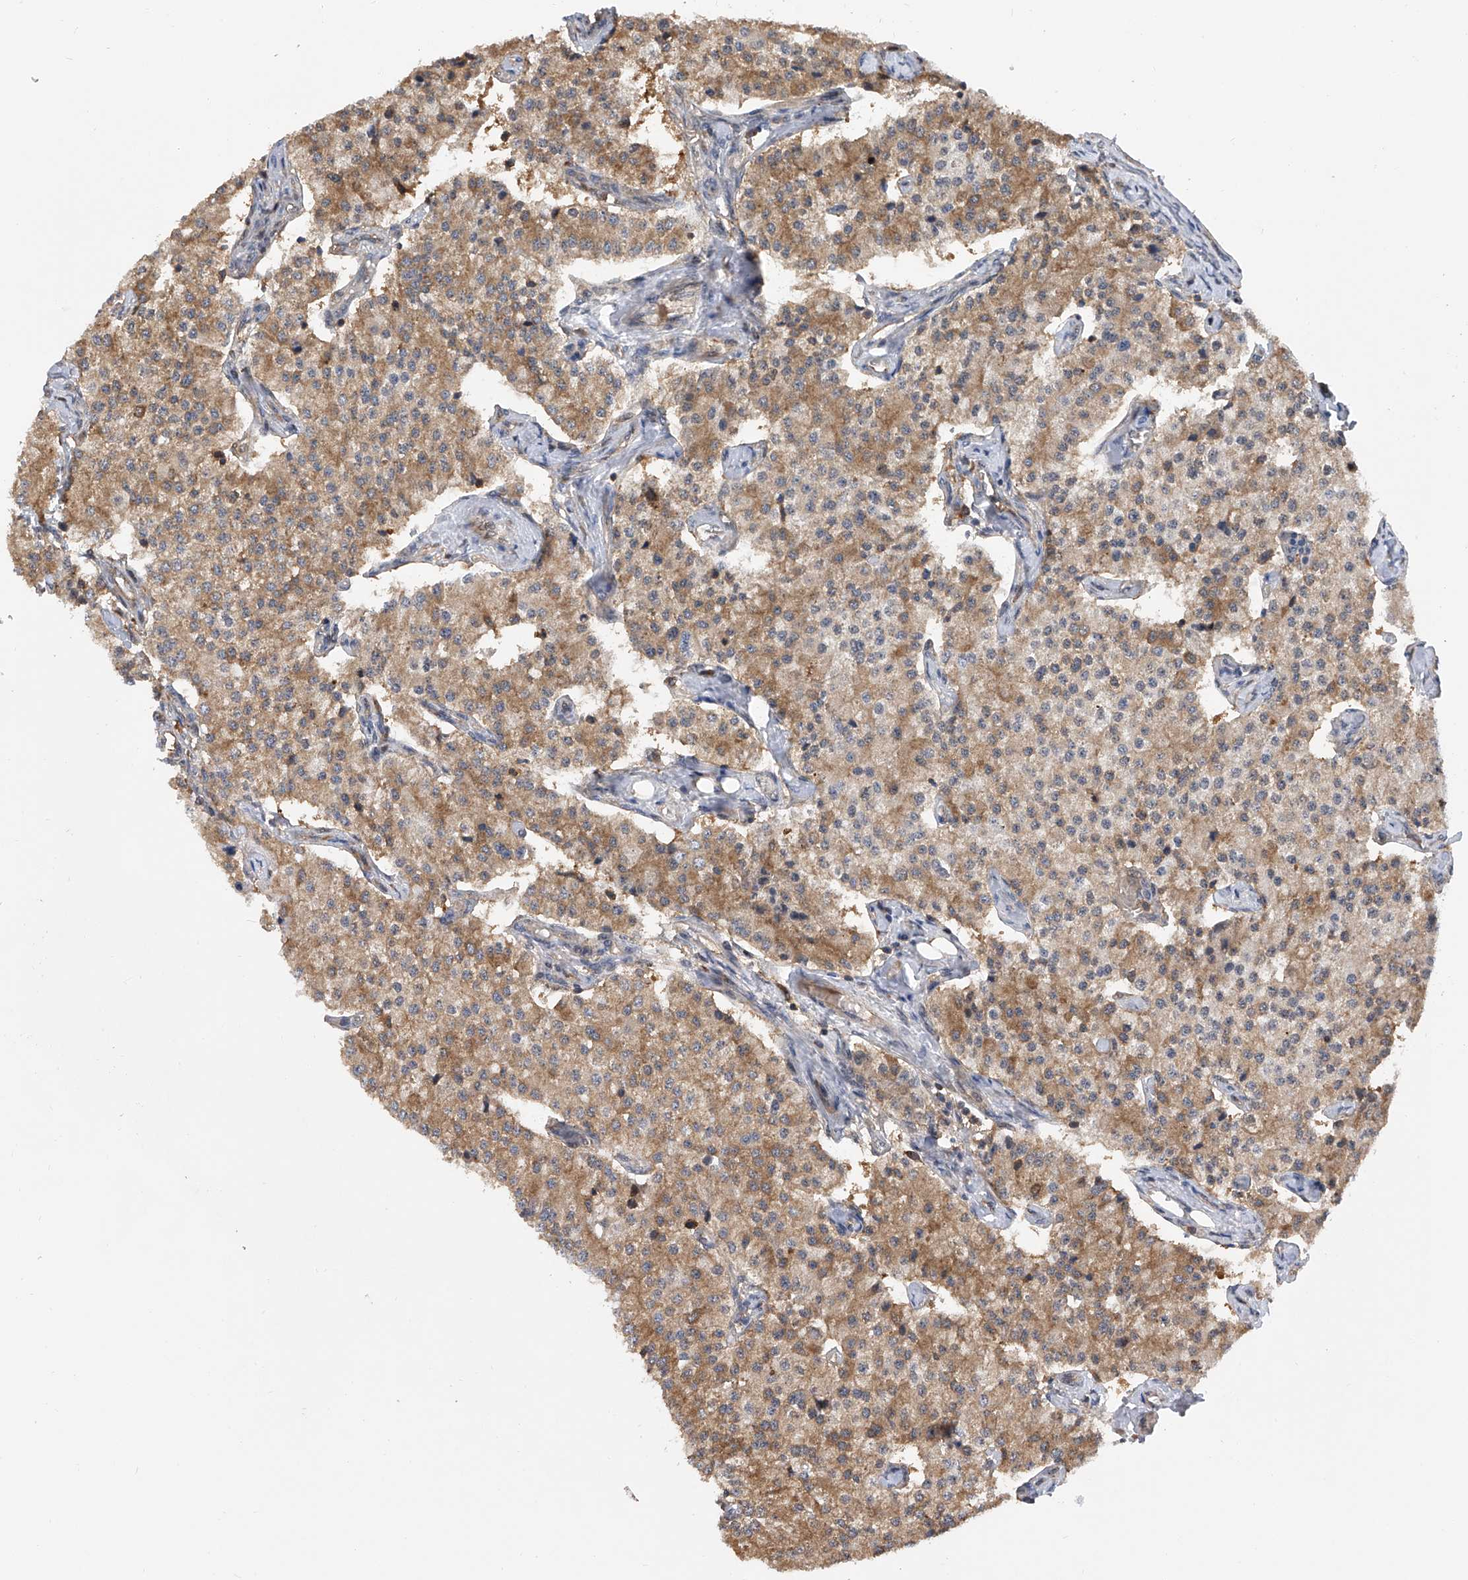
{"staining": {"intensity": "moderate", "quantity": ">75%", "location": "cytoplasmic/membranous"}, "tissue": "carcinoid", "cell_type": "Tumor cells", "image_type": "cancer", "snomed": [{"axis": "morphology", "description": "Carcinoid, malignant, NOS"}, {"axis": "topography", "description": "Colon"}], "caption": "Carcinoid tissue shows moderate cytoplasmic/membranous expression in approximately >75% of tumor cells", "gene": "NUDT17", "patient": {"sex": "female", "age": 52}}